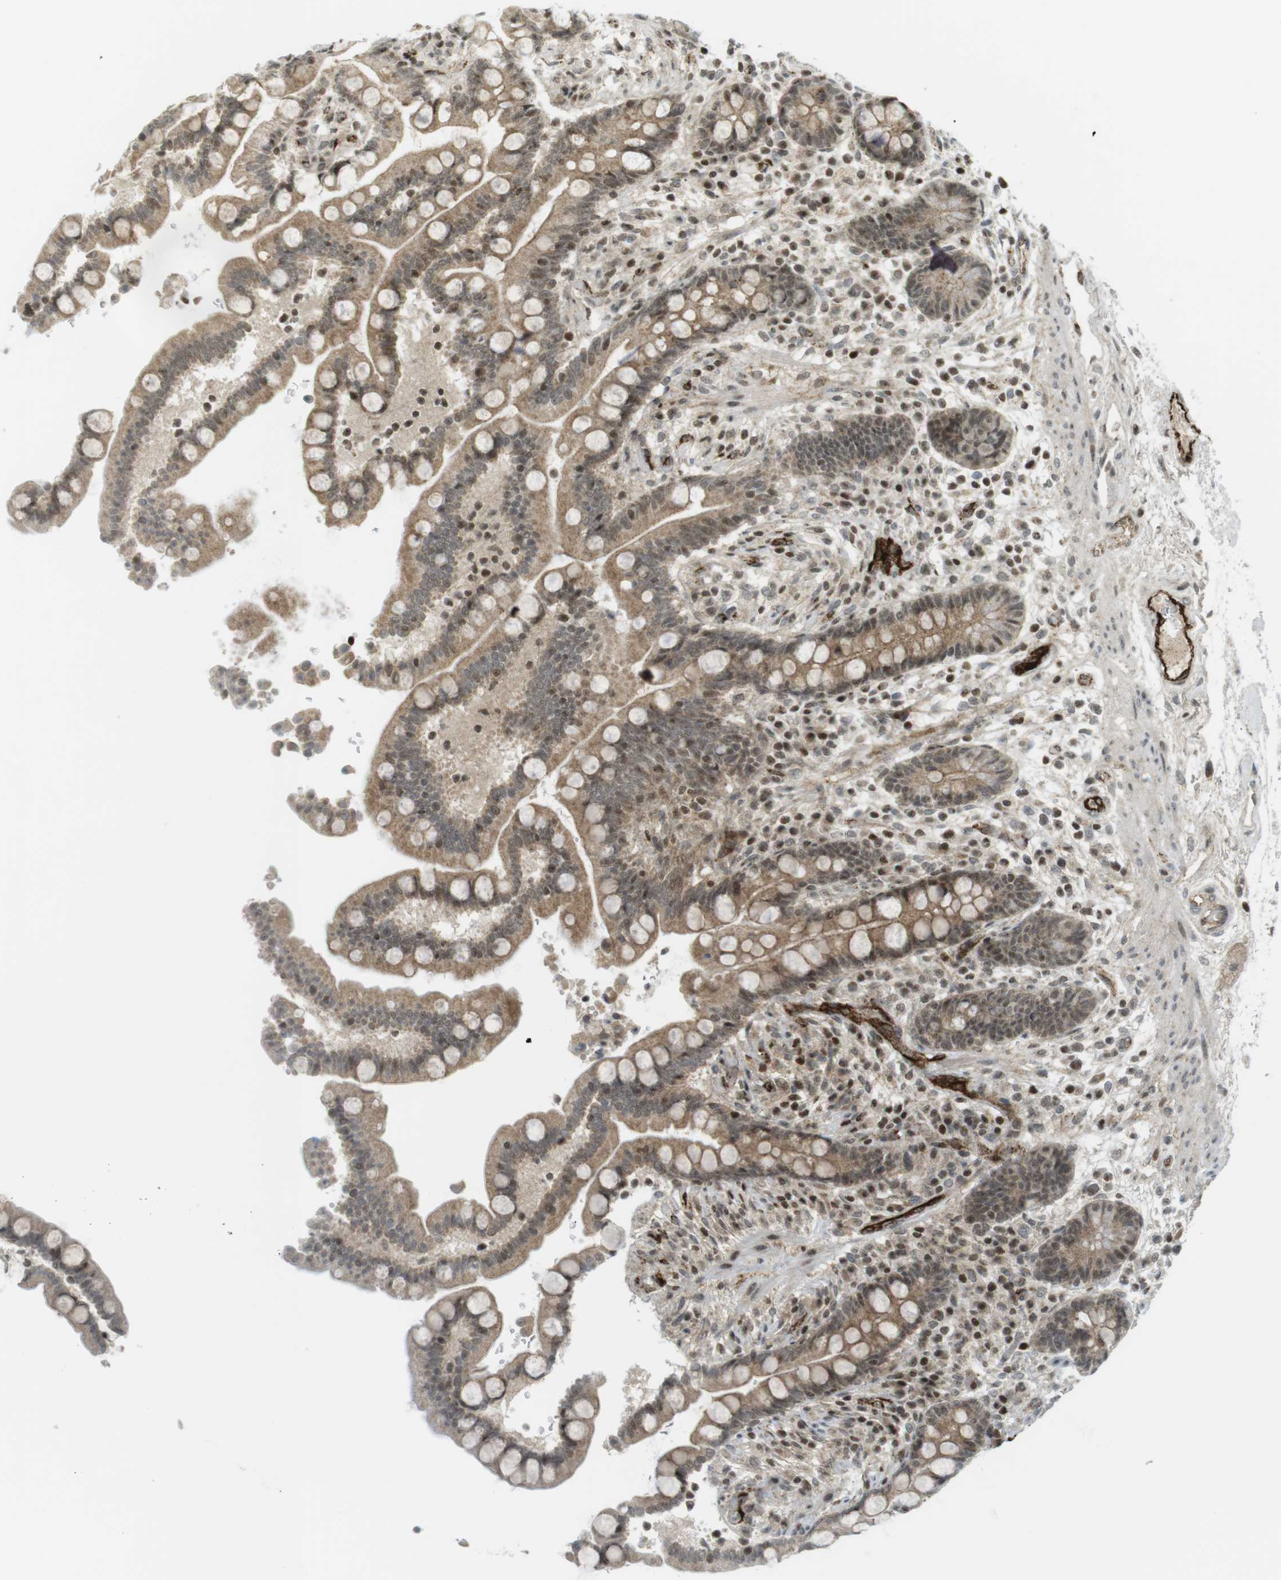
{"staining": {"intensity": "strong", "quantity": ">75%", "location": "cytoplasmic/membranous"}, "tissue": "colon", "cell_type": "Endothelial cells", "image_type": "normal", "snomed": [{"axis": "morphology", "description": "Normal tissue, NOS"}, {"axis": "topography", "description": "Colon"}], "caption": "Colon was stained to show a protein in brown. There is high levels of strong cytoplasmic/membranous staining in approximately >75% of endothelial cells. The protein is shown in brown color, while the nuclei are stained blue.", "gene": "PPP1R13B", "patient": {"sex": "male", "age": 73}}